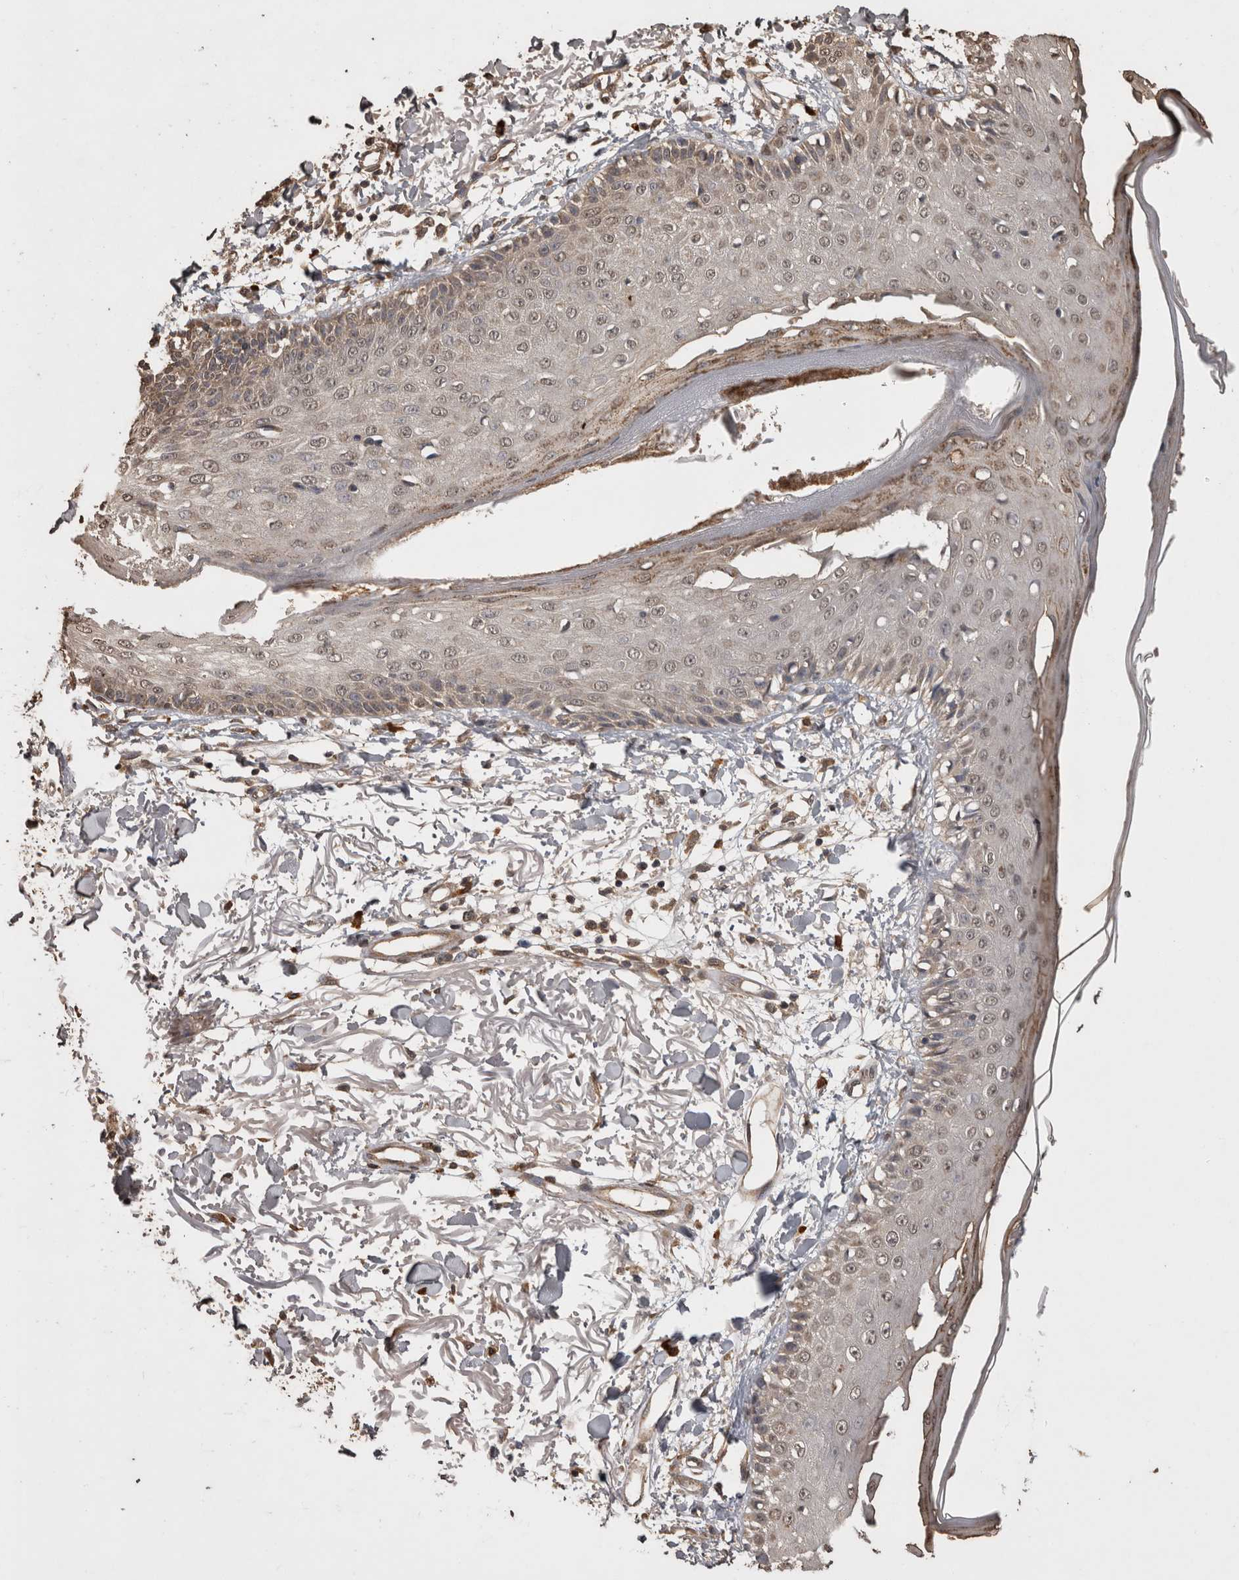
{"staining": {"intensity": "moderate", "quantity": ">75%", "location": "cytoplasmic/membranous"}, "tissue": "skin", "cell_type": "Fibroblasts", "image_type": "normal", "snomed": [{"axis": "morphology", "description": "Normal tissue, NOS"}, {"axis": "morphology", "description": "Squamous cell carcinoma, NOS"}, {"axis": "topography", "description": "Skin"}, {"axis": "topography", "description": "Peripheral nerve tissue"}], "caption": "Immunohistochemical staining of normal human skin shows medium levels of moderate cytoplasmic/membranous expression in approximately >75% of fibroblasts.", "gene": "SOCS5", "patient": {"sex": "male", "age": 83}}